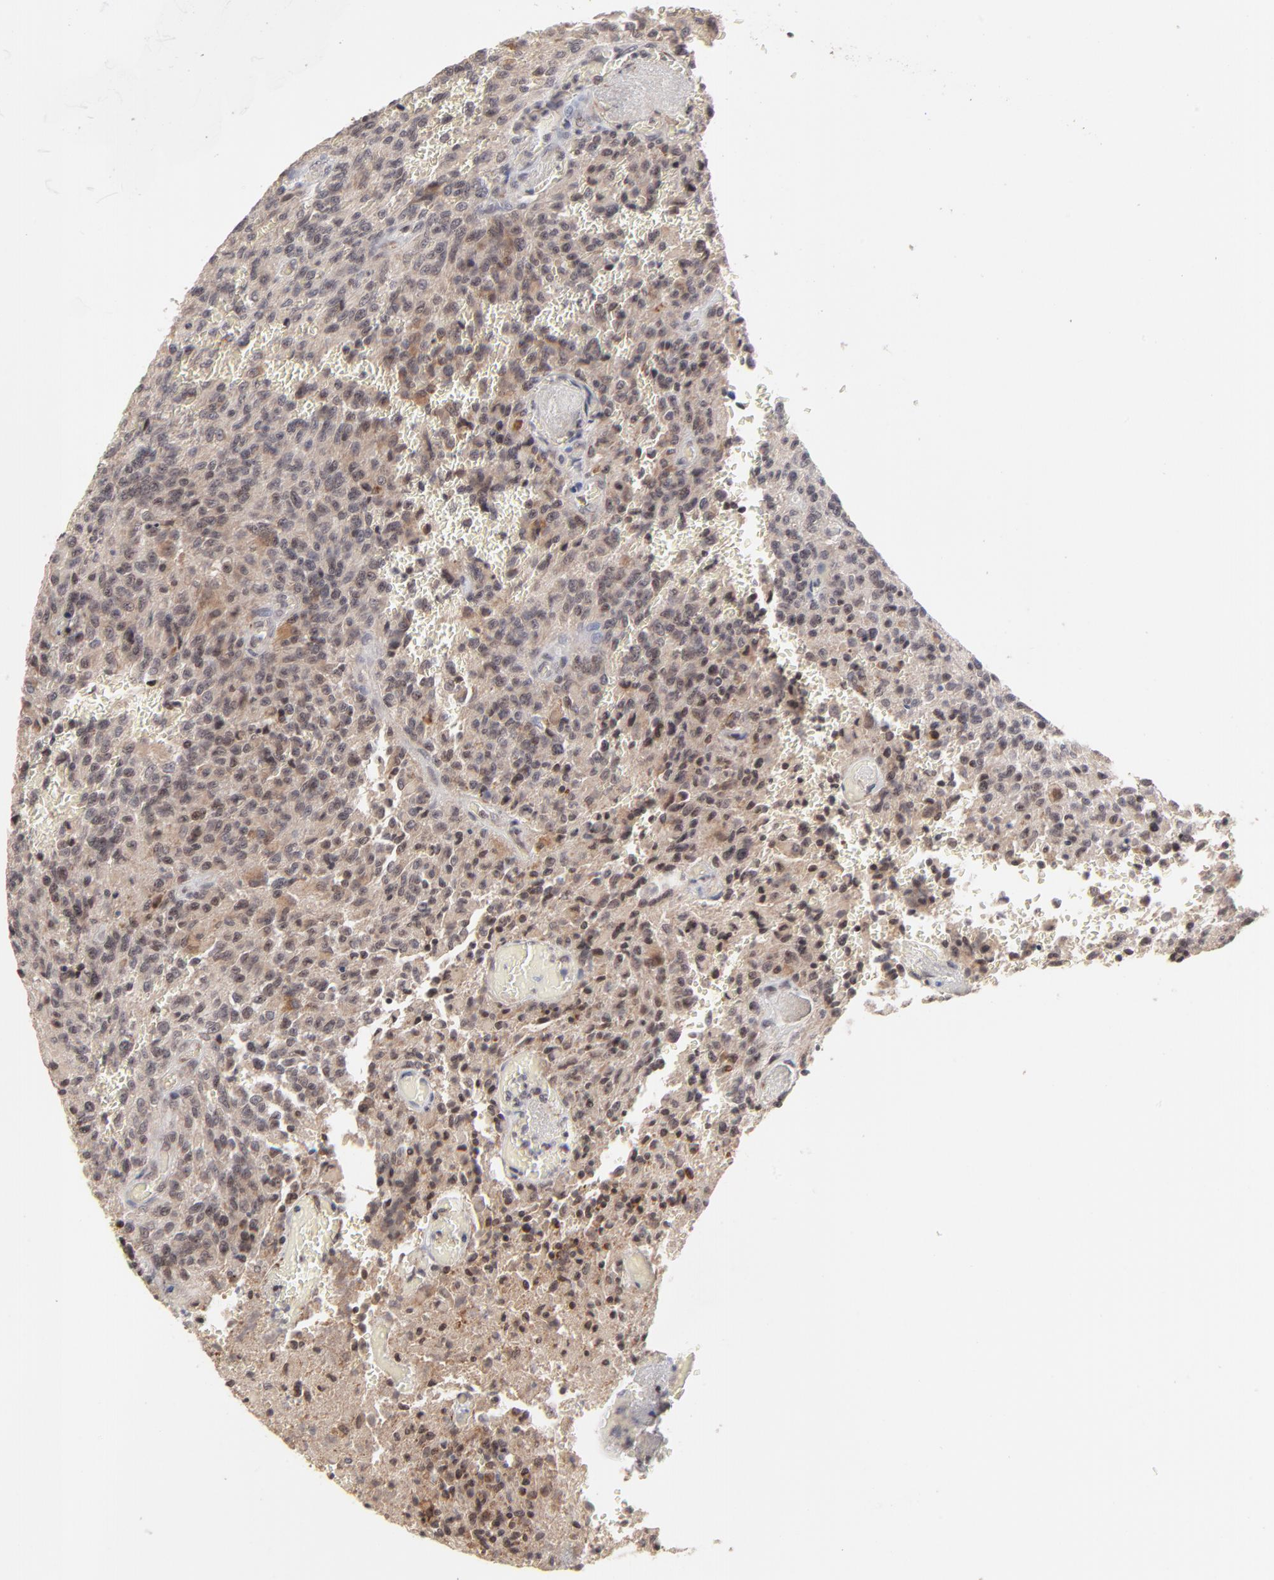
{"staining": {"intensity": "weak", "quantity": "25%-75%", "location": "nuclear"}, "tissue": "glioma", "cell_type": "Tumor cells", "image_type": "cancer", "snomed": [{"axis": "morphology", "description": "Normal tissue, NOS"}, {"axis": "morphology", "description": "Glioma, malignant, High grade"}, {"axis": "topography", "description": "Cerebral cortex"}], "caption": "Immunohistochemical staining of human malignant glioma (high-grade) shows low levels of weak nuclear protein positivity in approximately 25%-75% of tumor cells.", "gene": "ARIH1", "patient": {"sex": "male", "age": 56}}